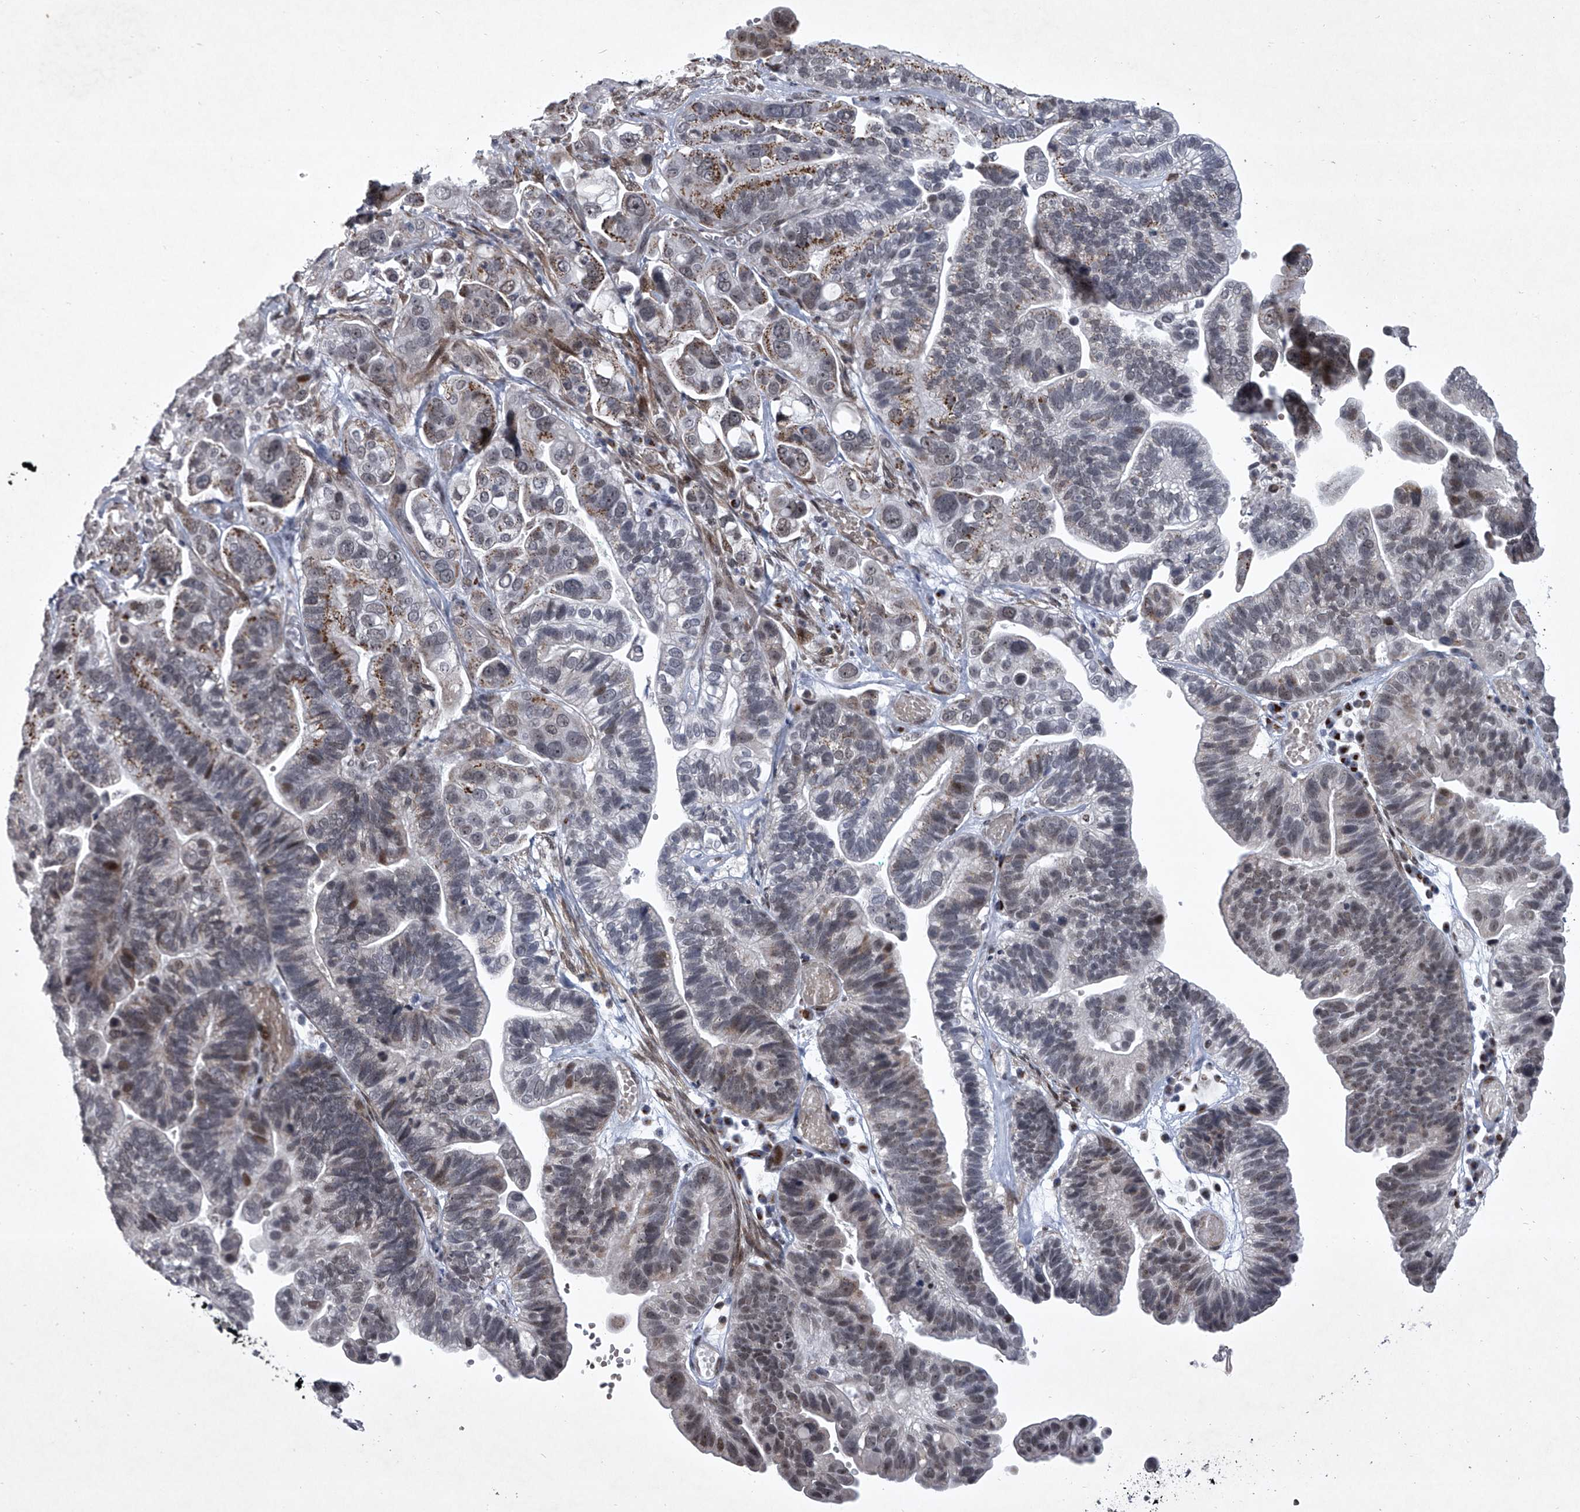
{"staining": {"intensity": "moderate", "quantity": "<25%", "location": "cytoplasmic/membranous,nuclear"}, "tissue": "ovarian cancer", "cell_type": "Tumor cells", "image_type": "cancer", "snomed": [{"axis": "morphology", "description": "Cystadenocarcinoma, serous, NOS"}, {"axis": "topography", "description": "Ovary"}], "caption": "Moderate cytoplasmic/membranous and nuclear staining for a protein is appreciated in about <25% of tumor cells of ovarian cancer (serous cystadenocarcinoma) using immunohistochemistry (IHC).", "gene": "MLLT1", "patient": {"sex": "female", "age": 56}}